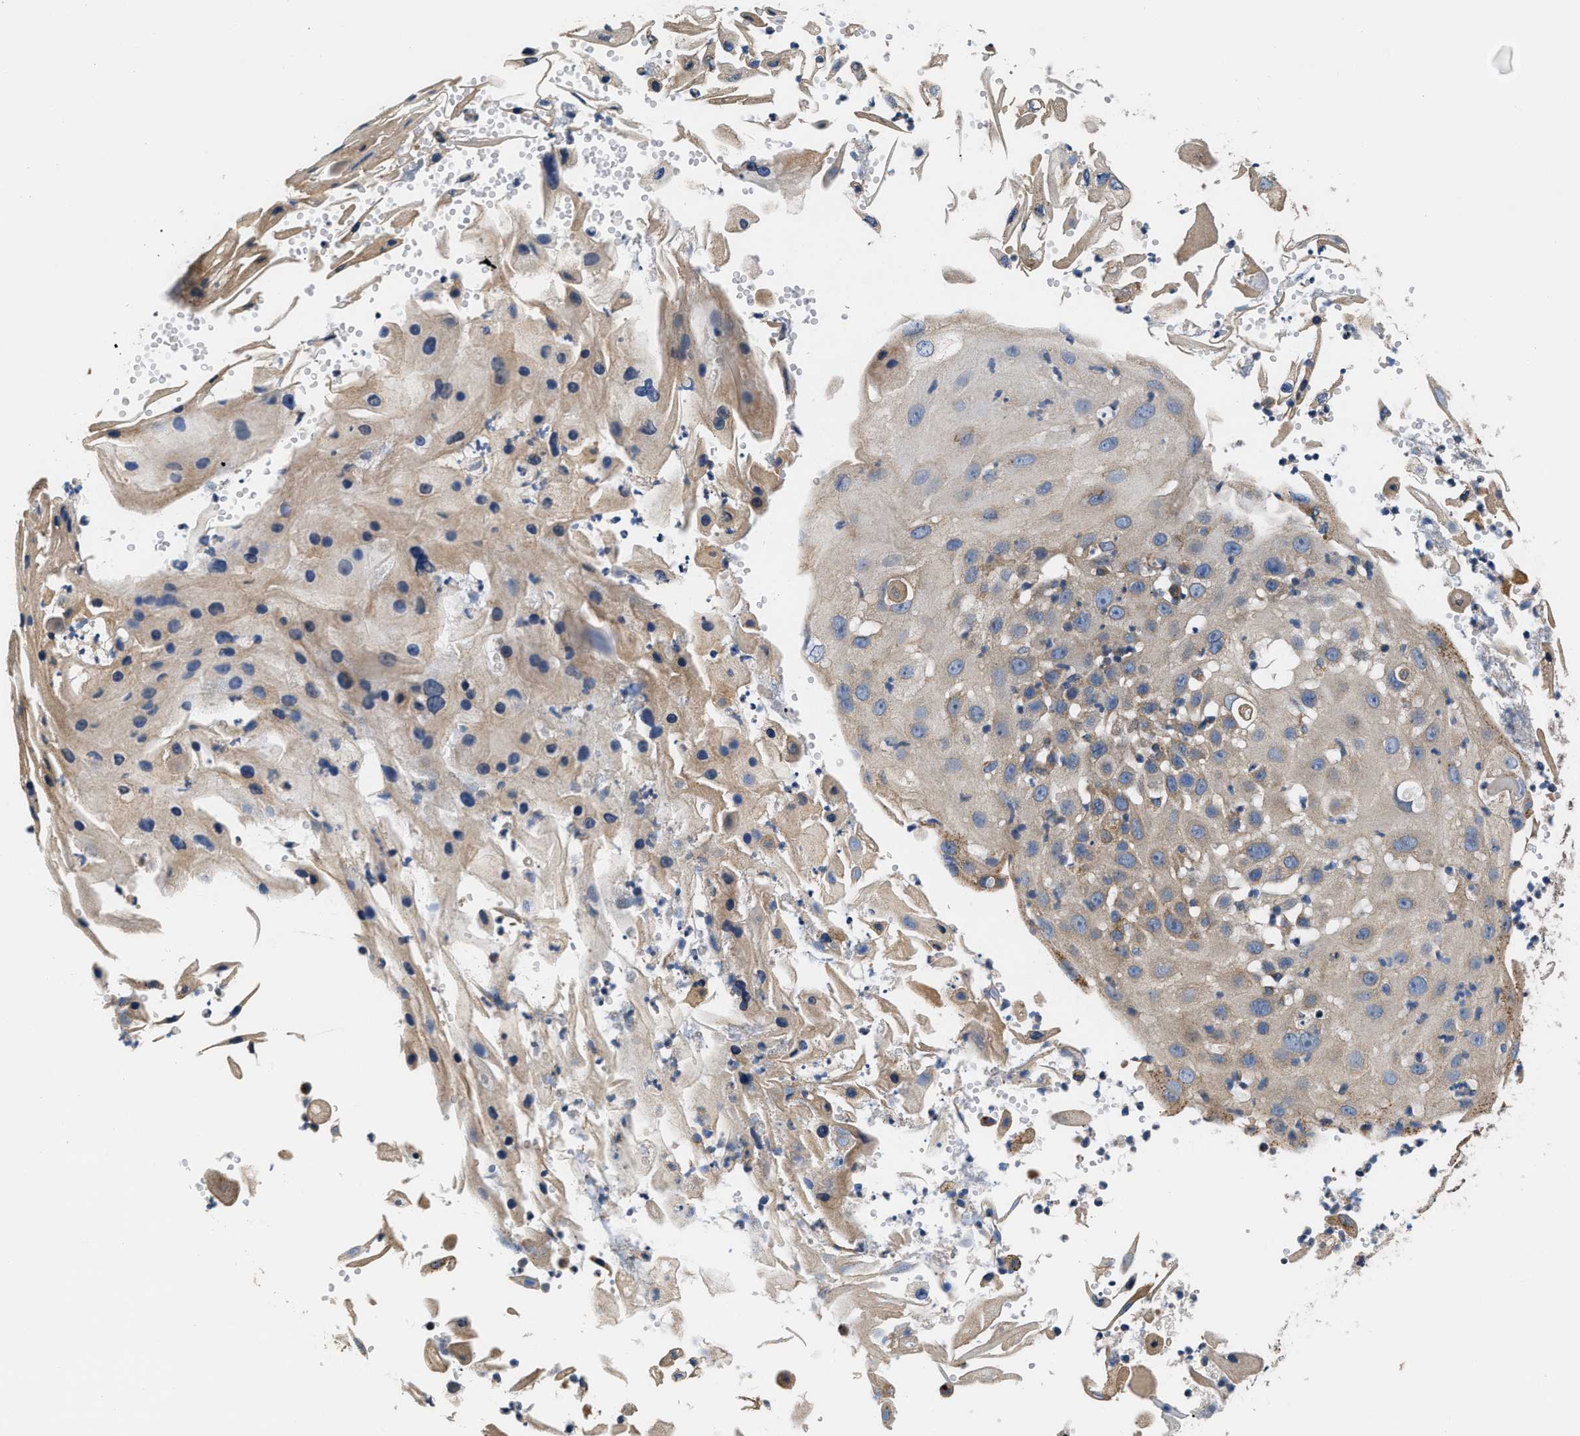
{"staining": {"intensity": "weak", "quantity": ">75%", "location": "cytoplasmic/membranous"}, "tissue": "skin cancer", "cell_type": "Tumor cells", "image_type": "cancer", "snomed": [{"axis": "morphology", "description": "Squamous cell carcinoma, NOS"}, {"axis": "topography", "description": "Skin"}], "caption": "Immunohistochemical staining of skin squamous cell carcinoma shows low levels of weak cytoplasmic/membranous staining in approximately >75% of tumor cells. (brown staining indicates protein expression, while blue staining denotes nuclei).", "gene": "CEP128", "patient": {"sex": "female", "age": 44}}